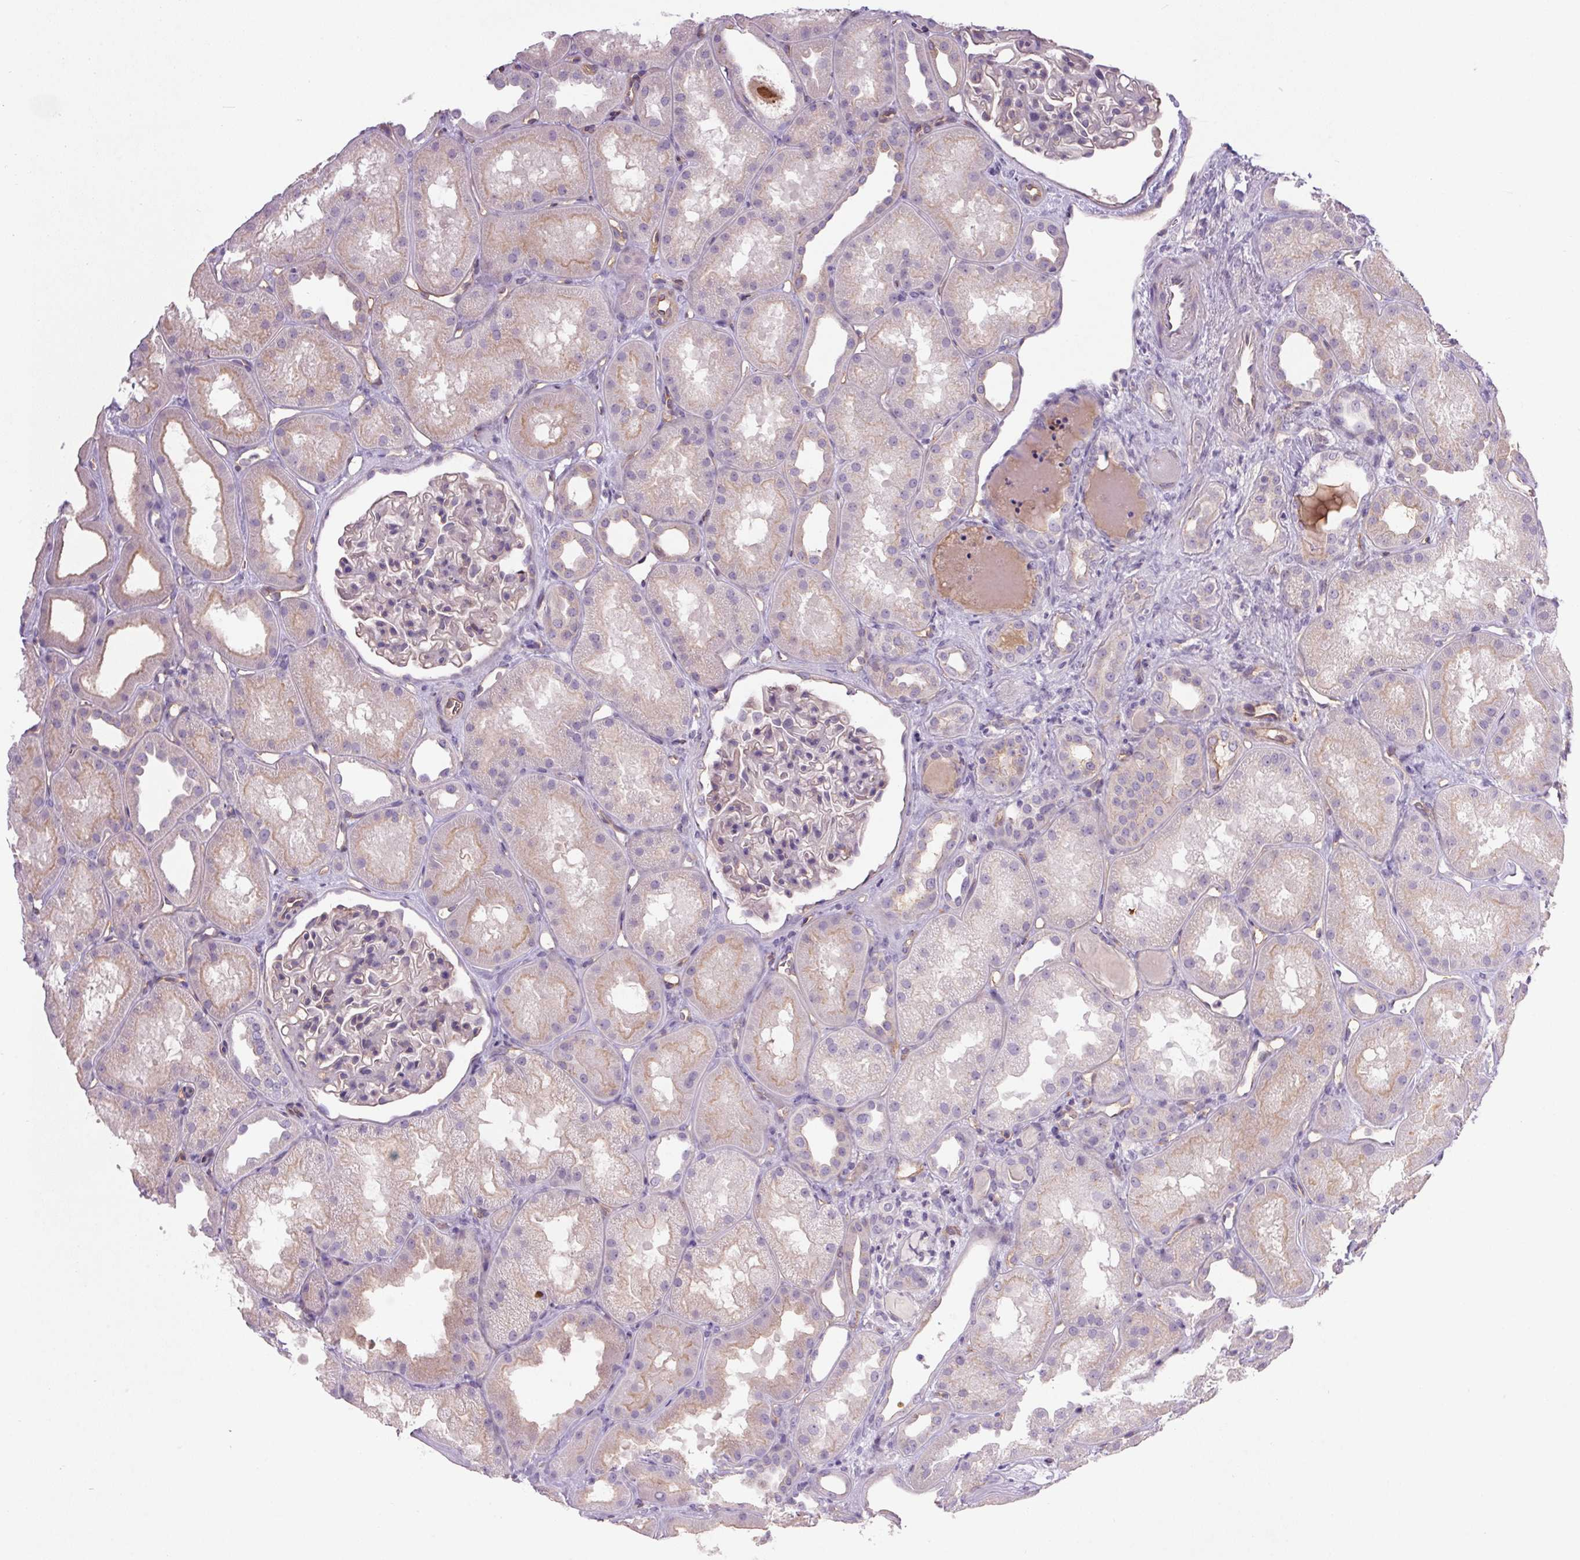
{"staining": {"intensity": "negative", "quantity": "none", "location": "none"}, "tissue": "kidney", "cell_type": "Cells in glomeruli", "image_type": "normal", "snomed": [{"axis": "morphology", "description": "Normal tissue, NOS"}, {"axis": "topography", "description": "Kidney"}], "caption": "The histopathology image demonstrates no staining of cells in glomeruli in unremarkable kidney.", "gene": "APOC4", "patient": {"sex": "male", "age": 61}}